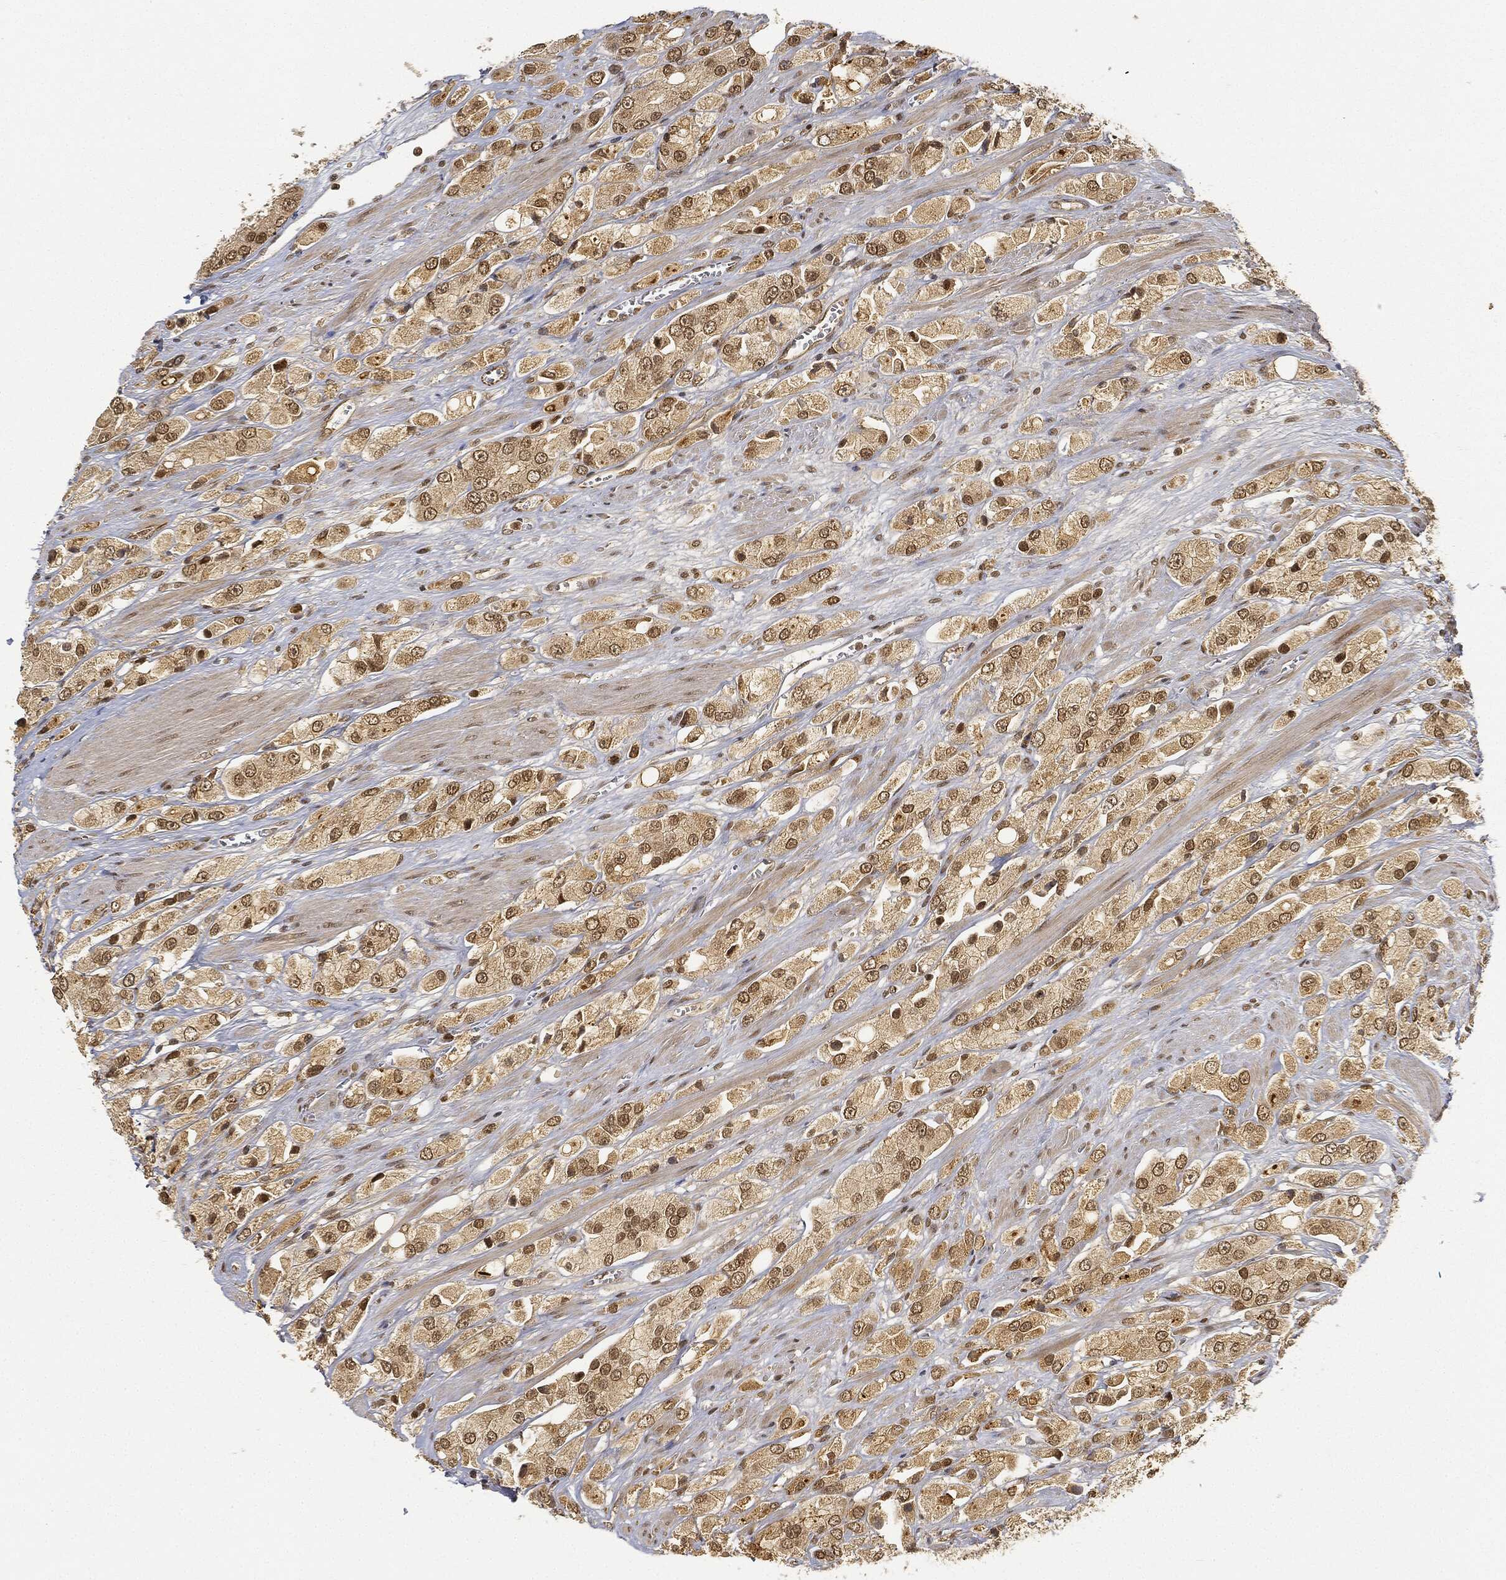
{"staining": {"intensity": "moderate", "quantity": "25%-75%", "location": "nuclear"}, "tissue": "prostate cancer", "cell_type": "Tumor cells", "image_type": "cancer", "snomed": [{"axis": "morphology", "description": "Adenocarcinoma, NOS"}, {"axis": "topography", "description": "Prostate and seminal vesicle, NOS"}, {"axis": "topography", "description": "Prostate"}], "caption": "High-power microscopy captured an immunohistochemistry histopathology image of prostate adenocarcinoma, revealing moderate nuclear positivity in about 25%-75% of tumor cells.", "gene": "CIB1", "patient": {"sex": "male", "age": 64}}